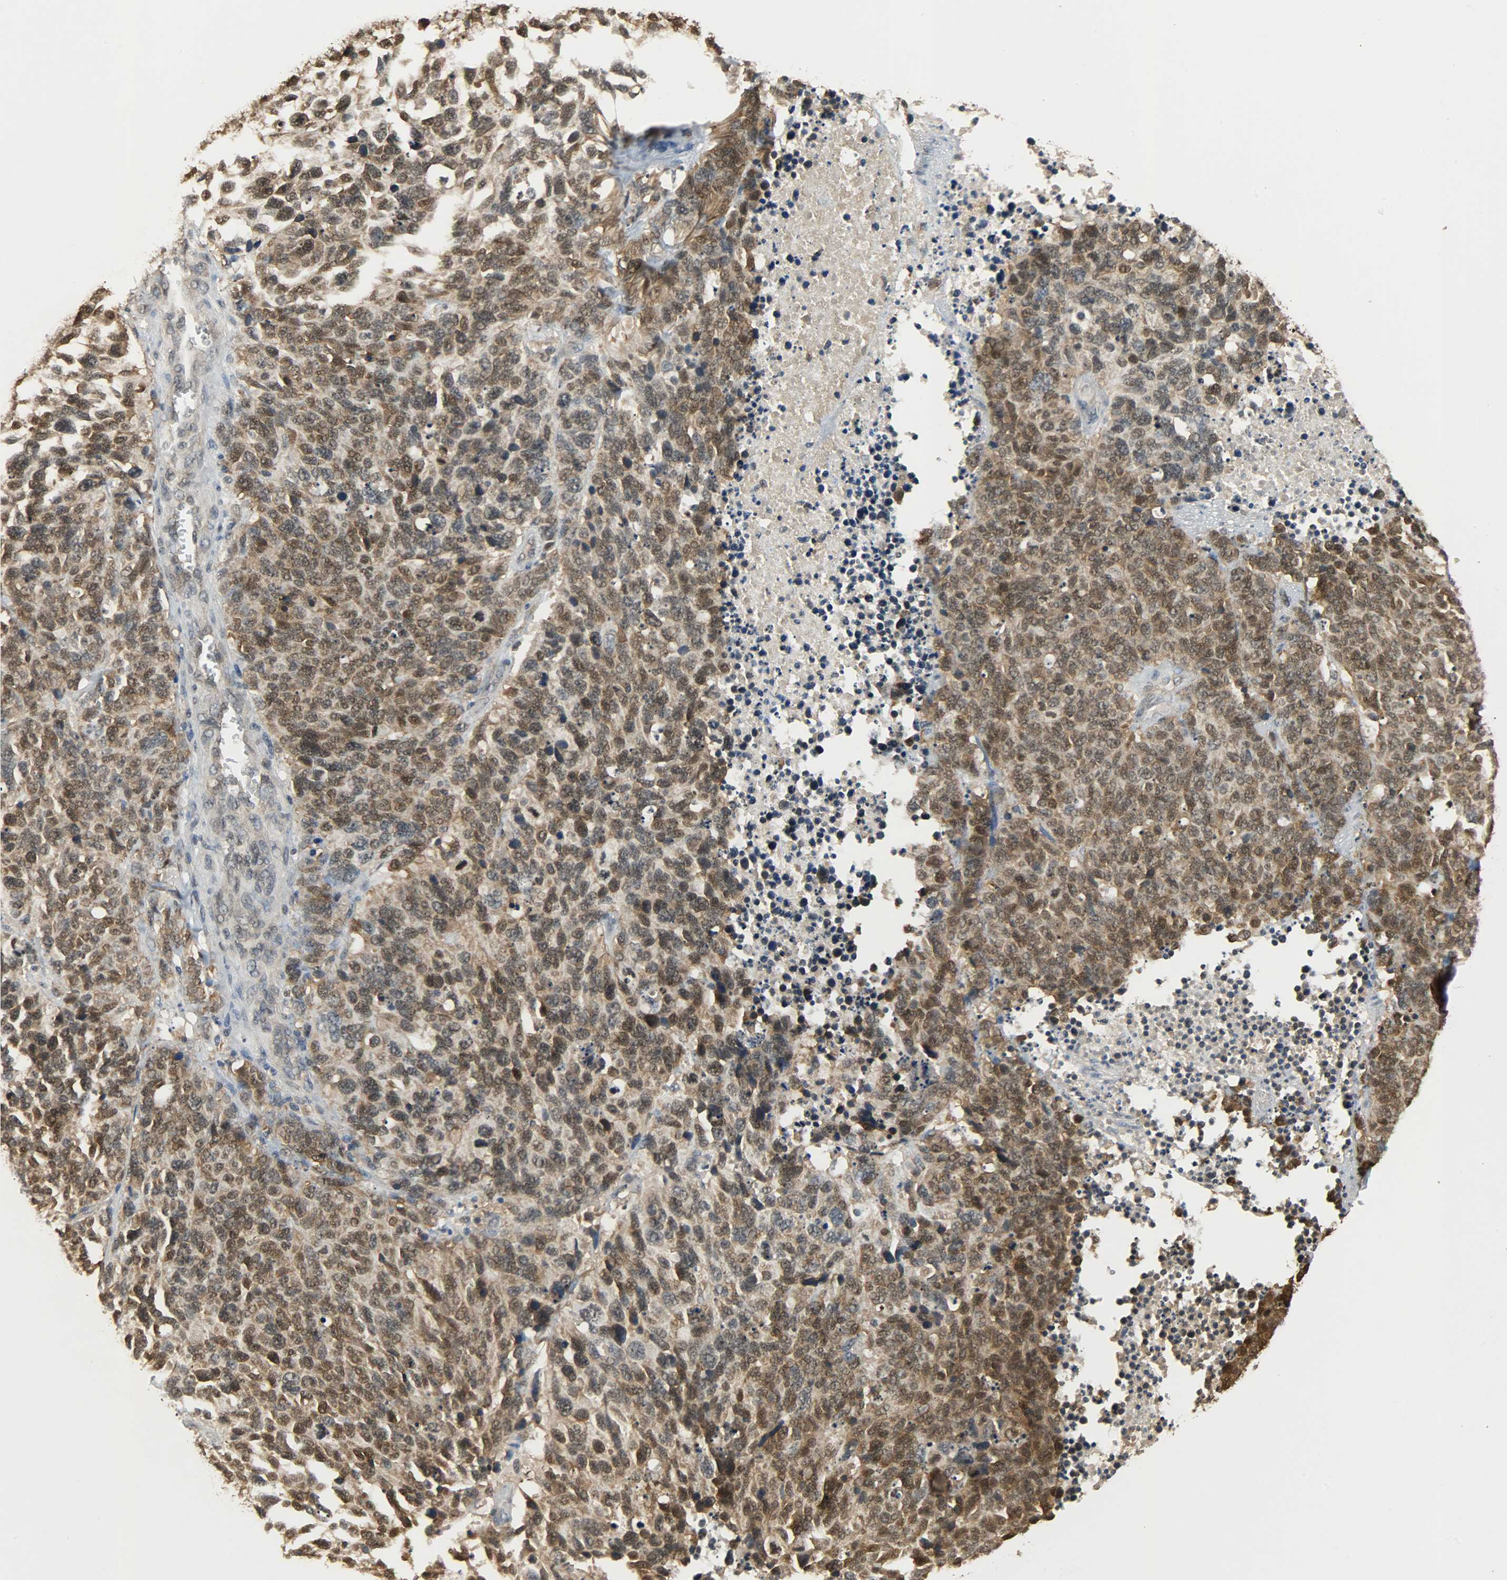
{"staining": {"intensity": "strong", "quantity": ">75%", "location": "cytoplasmic/membranous,nuclear"}, "tissue": "lung cancer", "cell_type": "Tumor cells", "image_type": "cancer", "snomed": [{"axis": "morphology", "description": "Neoplasm, malignant, NOS"}, {"axis": "topography", "description": "Lung"}], "caption": "The micrograph exhibits immunohistochemical staining of lung malignant neoplasm. There is strong cytoplasmic/membranous and nuclear expression is present in approximately >75% of tumor cells.", "gene": "EIF4EBP1", "patient": {"sex": "female", "age": 58}}